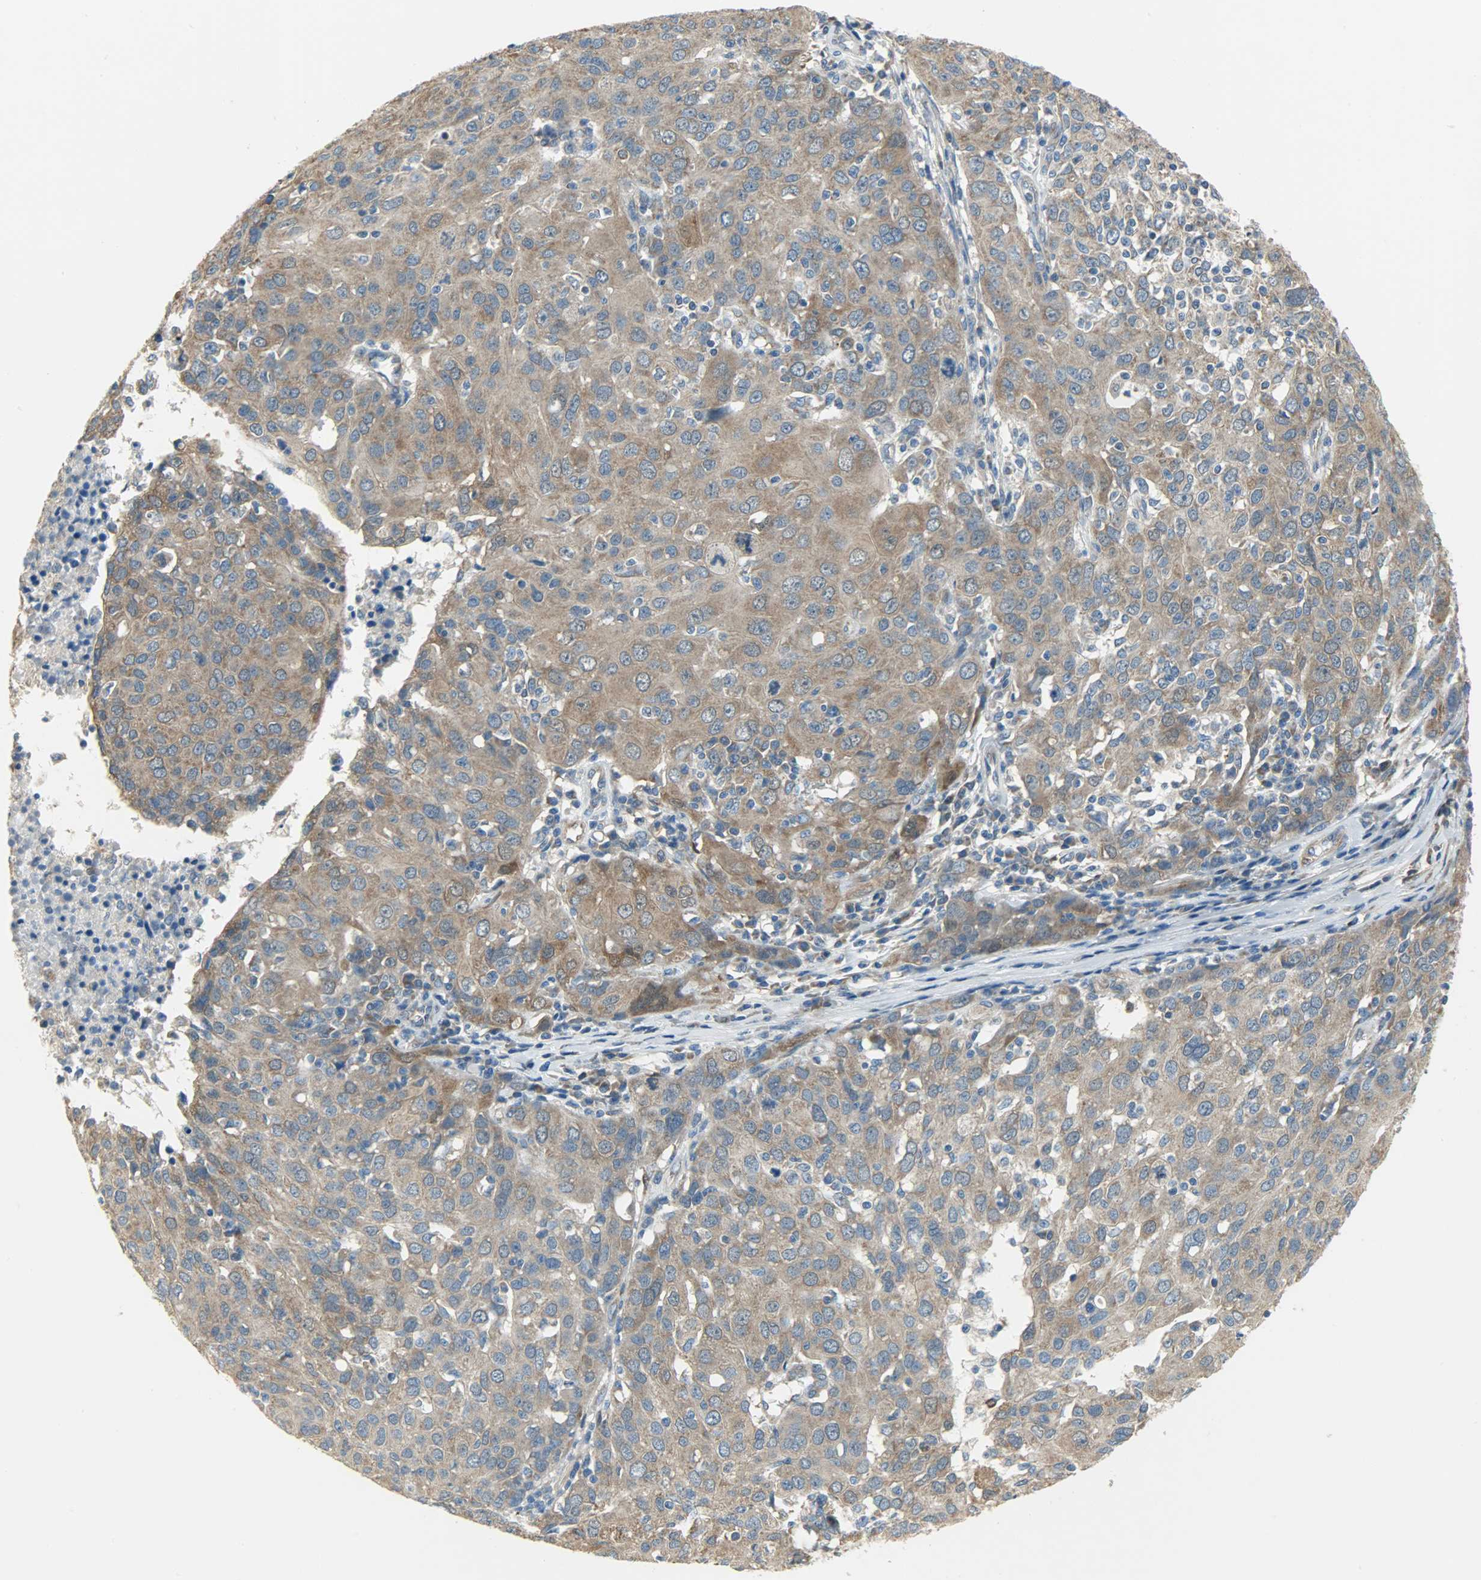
{"staining": {"intensity": "moderate", "quantity": ">75%", "location": "cytoplasmic/membranous"}, "tissue": "ovarian cancer", "cell_type": "Tumor cells", "image_type": "cancer", "snomed": [{"axis": "morphology", "description": "Carcinoma, endometroid"}, {"axis": "topography", "description": "Ovary"}], "caption": "High-power microscopy captured an IHC micrograph of ovarian cancer, revealing moderate cytoplasmic/membranous staining in approximately >75% of tumor cells. The protein is stained brown, and the nuclei are stained in blue (DAB (3,3'-diaminobenzidine) IHC with brightfield microscopy, high magnification).", "gene": "C1orf198", "patient": {"sex": "female", "age": 50}}